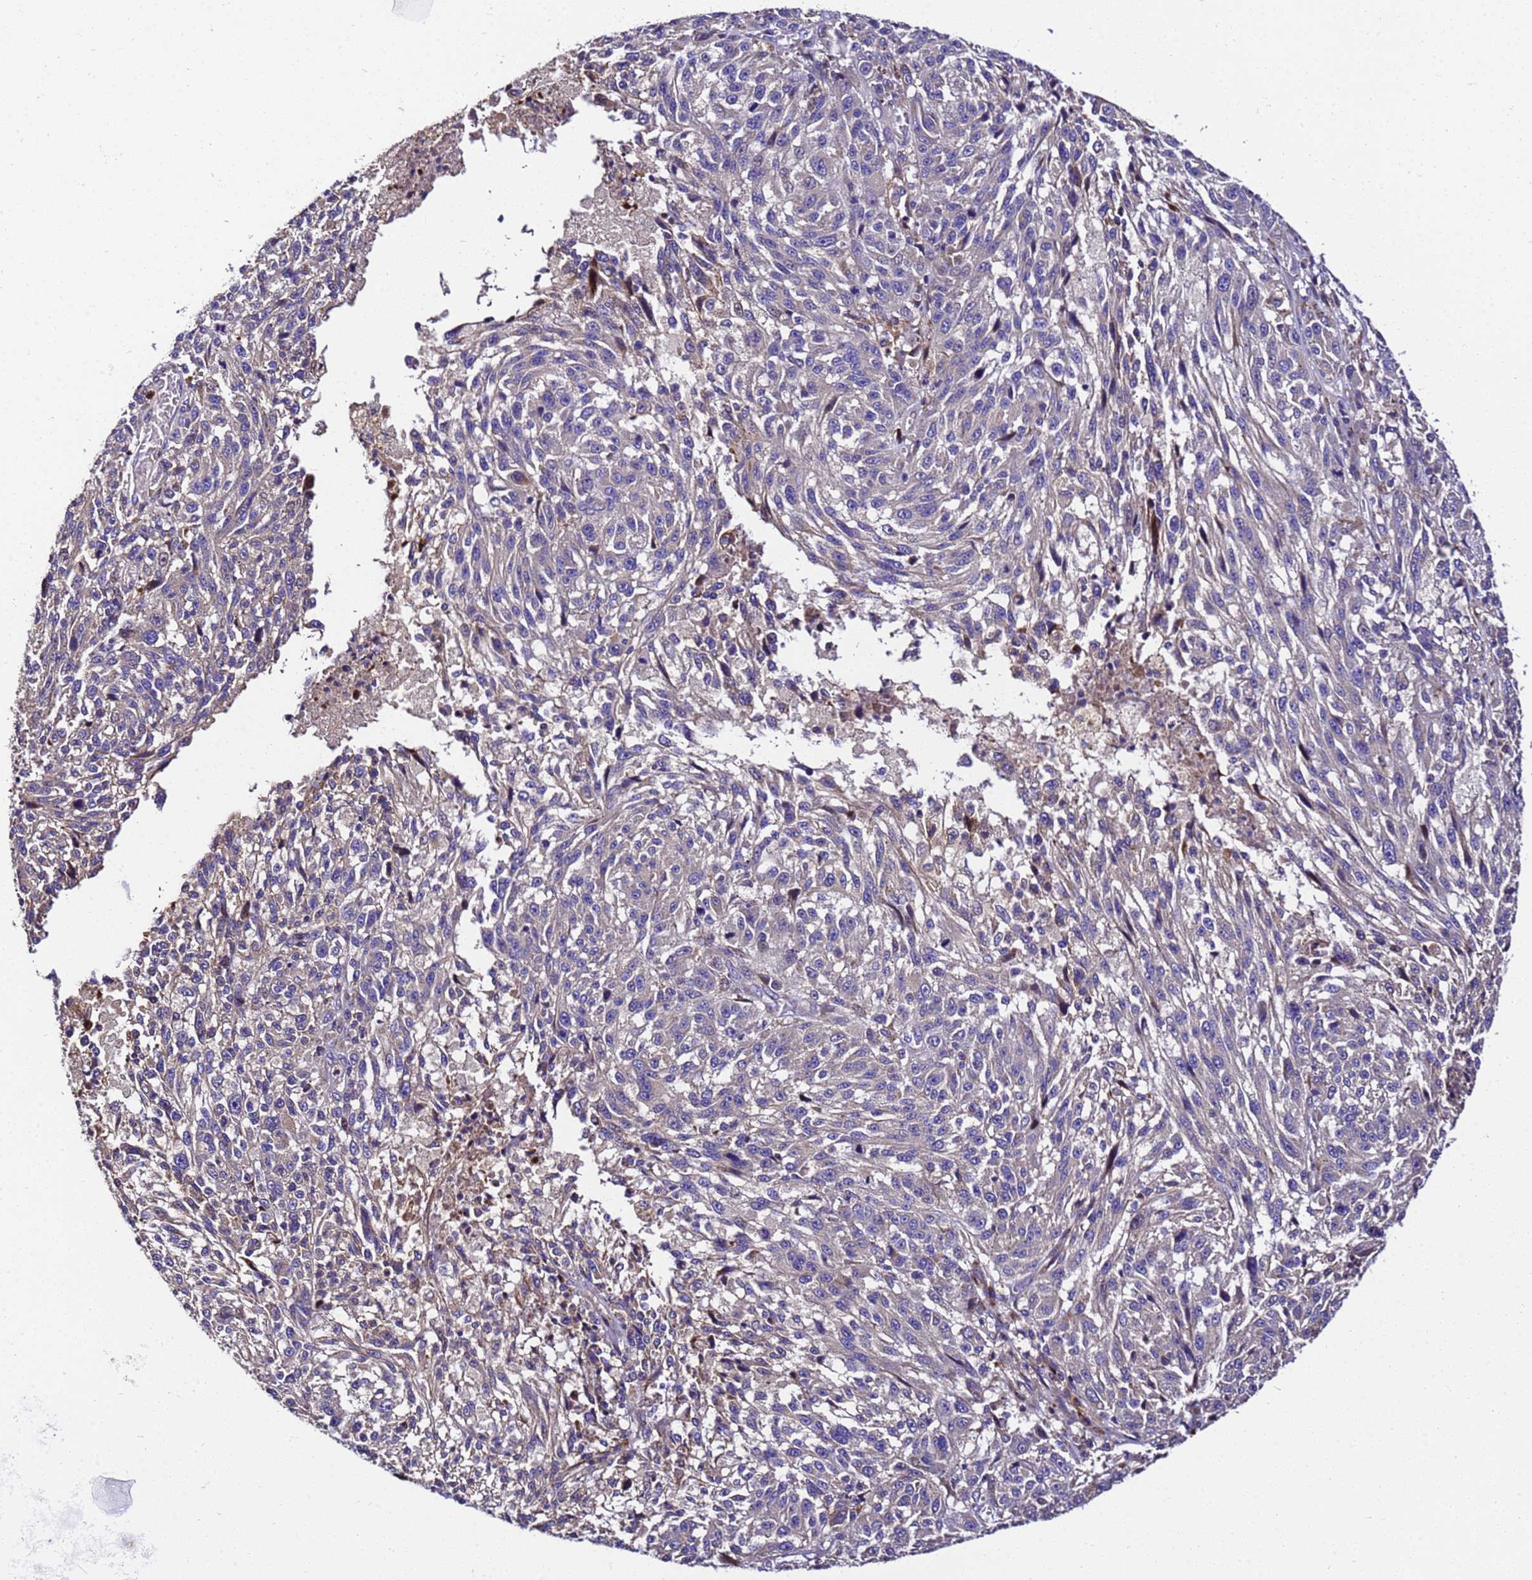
{"staining": {"intensity": "negative", "quantity": "none", "location": "none"}, "tissue": "melanoma", "cell_type": "Tumor cells", "image_type": "cancer", "snomed": [{"axis": "morphology", "description": "Malignant melanoma, NOS"}, {"axis": "topography", "description": "Skin"}], "caption": "This is a image of IHC staining of malignant melanoma, which shows no staining in tumor cells. (DAB immunohistochemistry (IHC) with hematoxylin counter stain).", "gene": "ZNF417", "patient": {"sex": "male", "age": 53}}